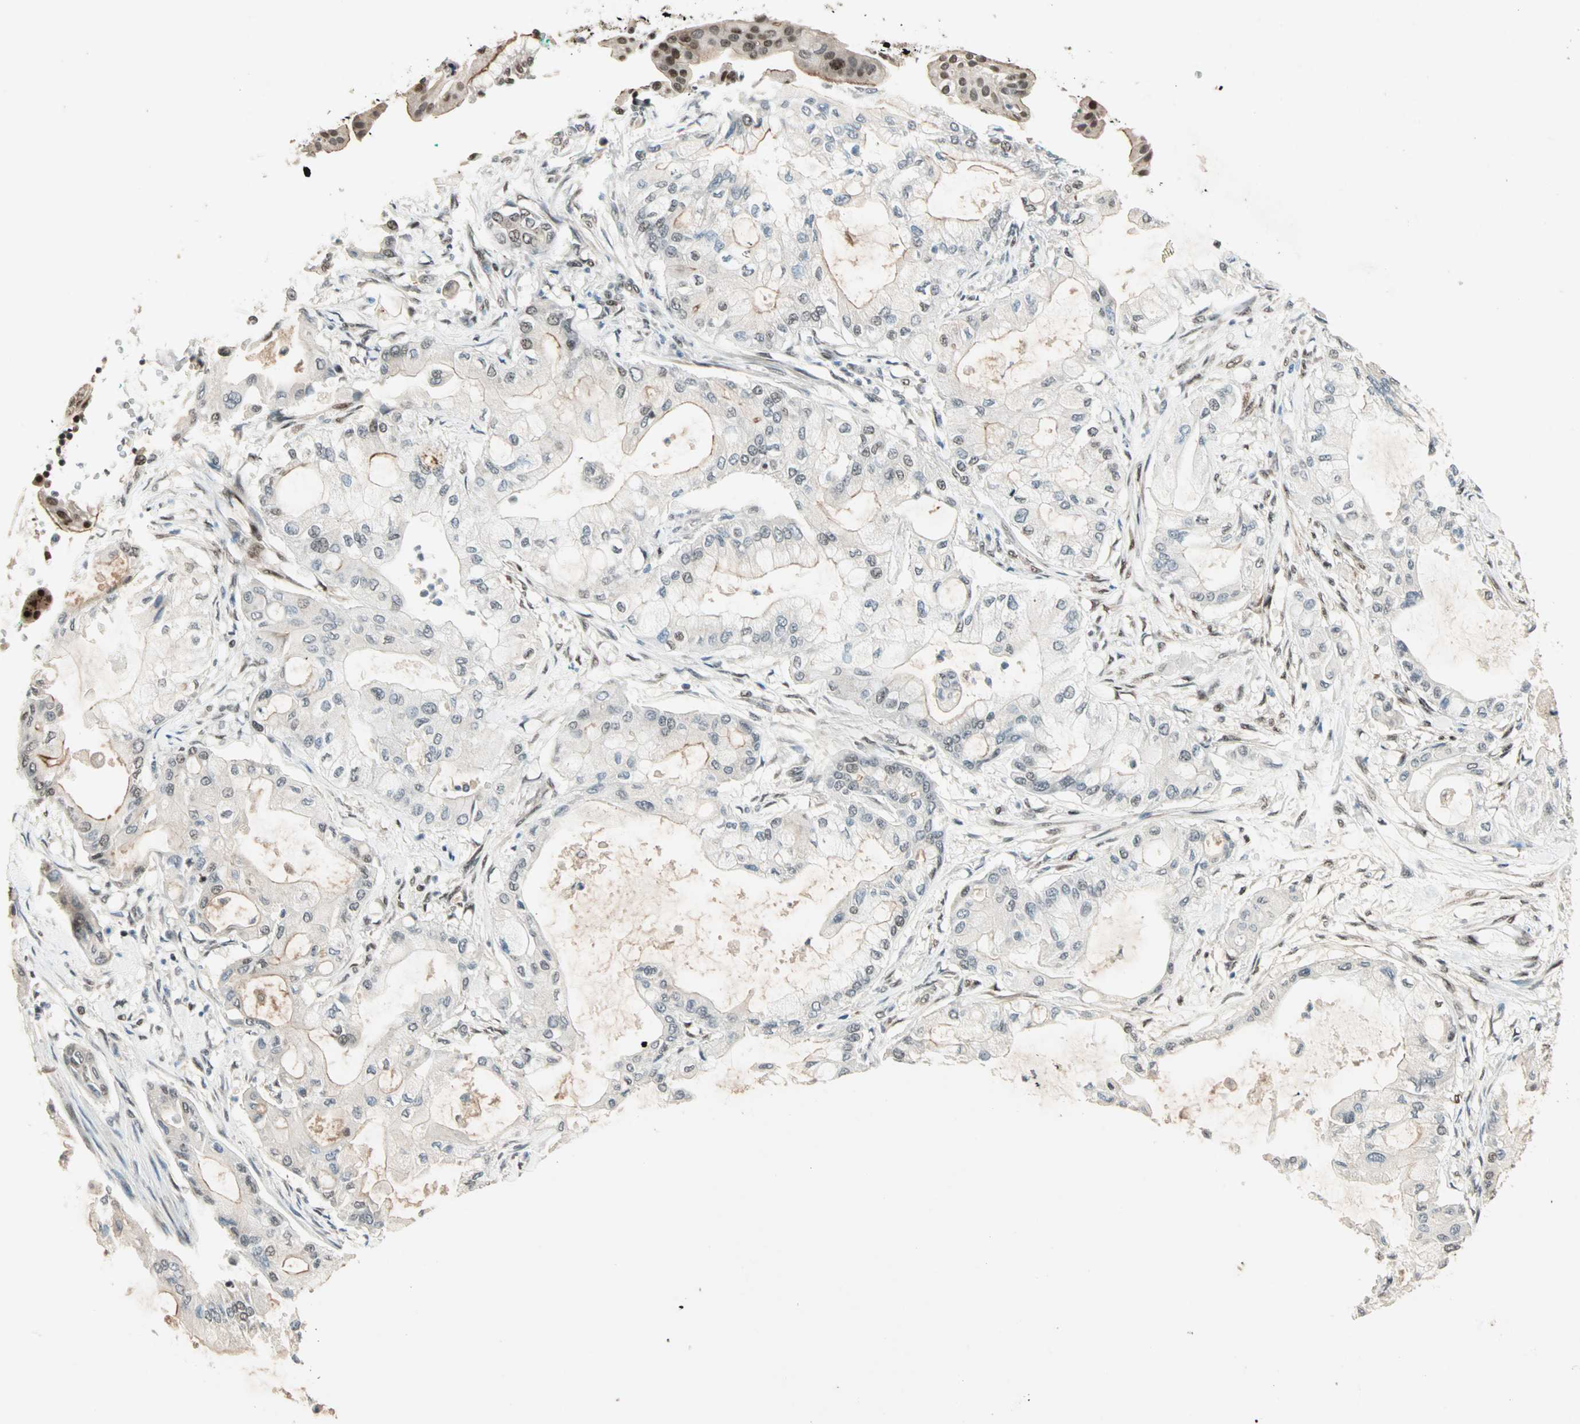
{"staining": {"intensity": "moderate", "quantity": "25%-75%", "location": "nuclear"}, "tissue": "pancreatic cancer", "cell_type": "Tumor cells", "image_type": "cancer", "snomed": [{"axis": "morphology", "description": "Adenocarcinoma, NOS"}, {"axis": "morphology", "description": "Adenocarcinoma, metastatic, NOS"}, {"axis": "topography", "description": "Lymph node"}, {"axis": "topography", "description": "Pancreas"}, {"axis": "topography", "description": "Duodenum"}], "caption": "Pancreatic adenocarcinoma stained with DAB (3,3'-diaminobenzidine) IHC displays medium levels of moderate nuclear positivity in approximately 25%-75% of tumor cells.", "gene": "MDC1", "patient": {"sex": "female", "age": 64}}